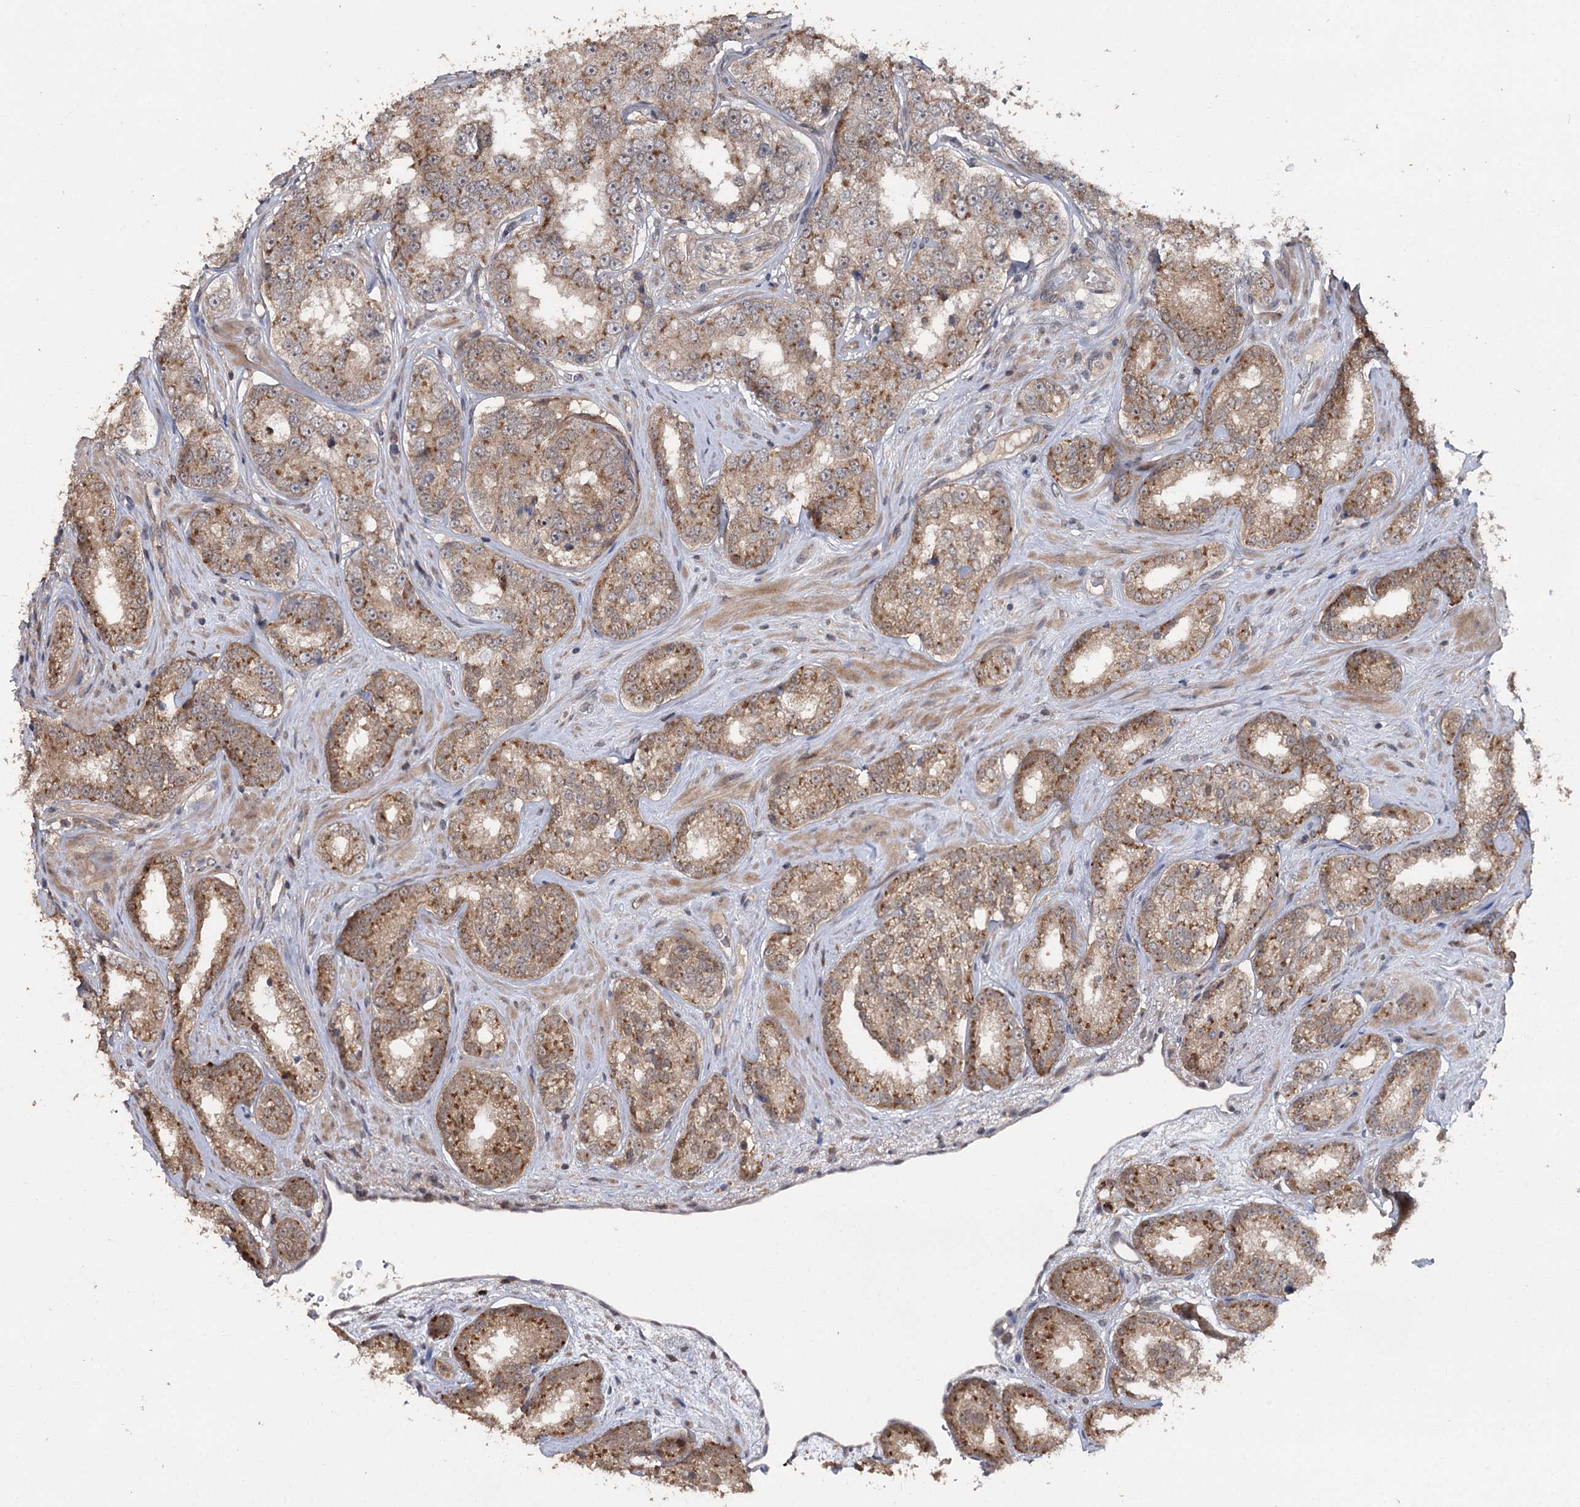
{"staining": {"intensity": "moderate", "quantity": ">75%", "location": "cytoplasmic/membranous"}, "tissue": "prostate cancer", "cell_type": "Tumor cells", "image_type": "cancer", "snomed": [{"axis": "morphology", "description": "Normal tissue, NOS"}, {"axis": "morphology", "description": "Adenocarcinoma, High grade"}, {"axis": "topography", "description": "Prostate"}], "caption": "Approximately >75% of tumor cells in prostate adenocarcinoma (high-grade) reveal moderate cytoplasmic/membranous protein expression as visualized by brown immunohistochemical staining.", "gene": "STX6", "patient": {"sex": "male", "age": 83}}